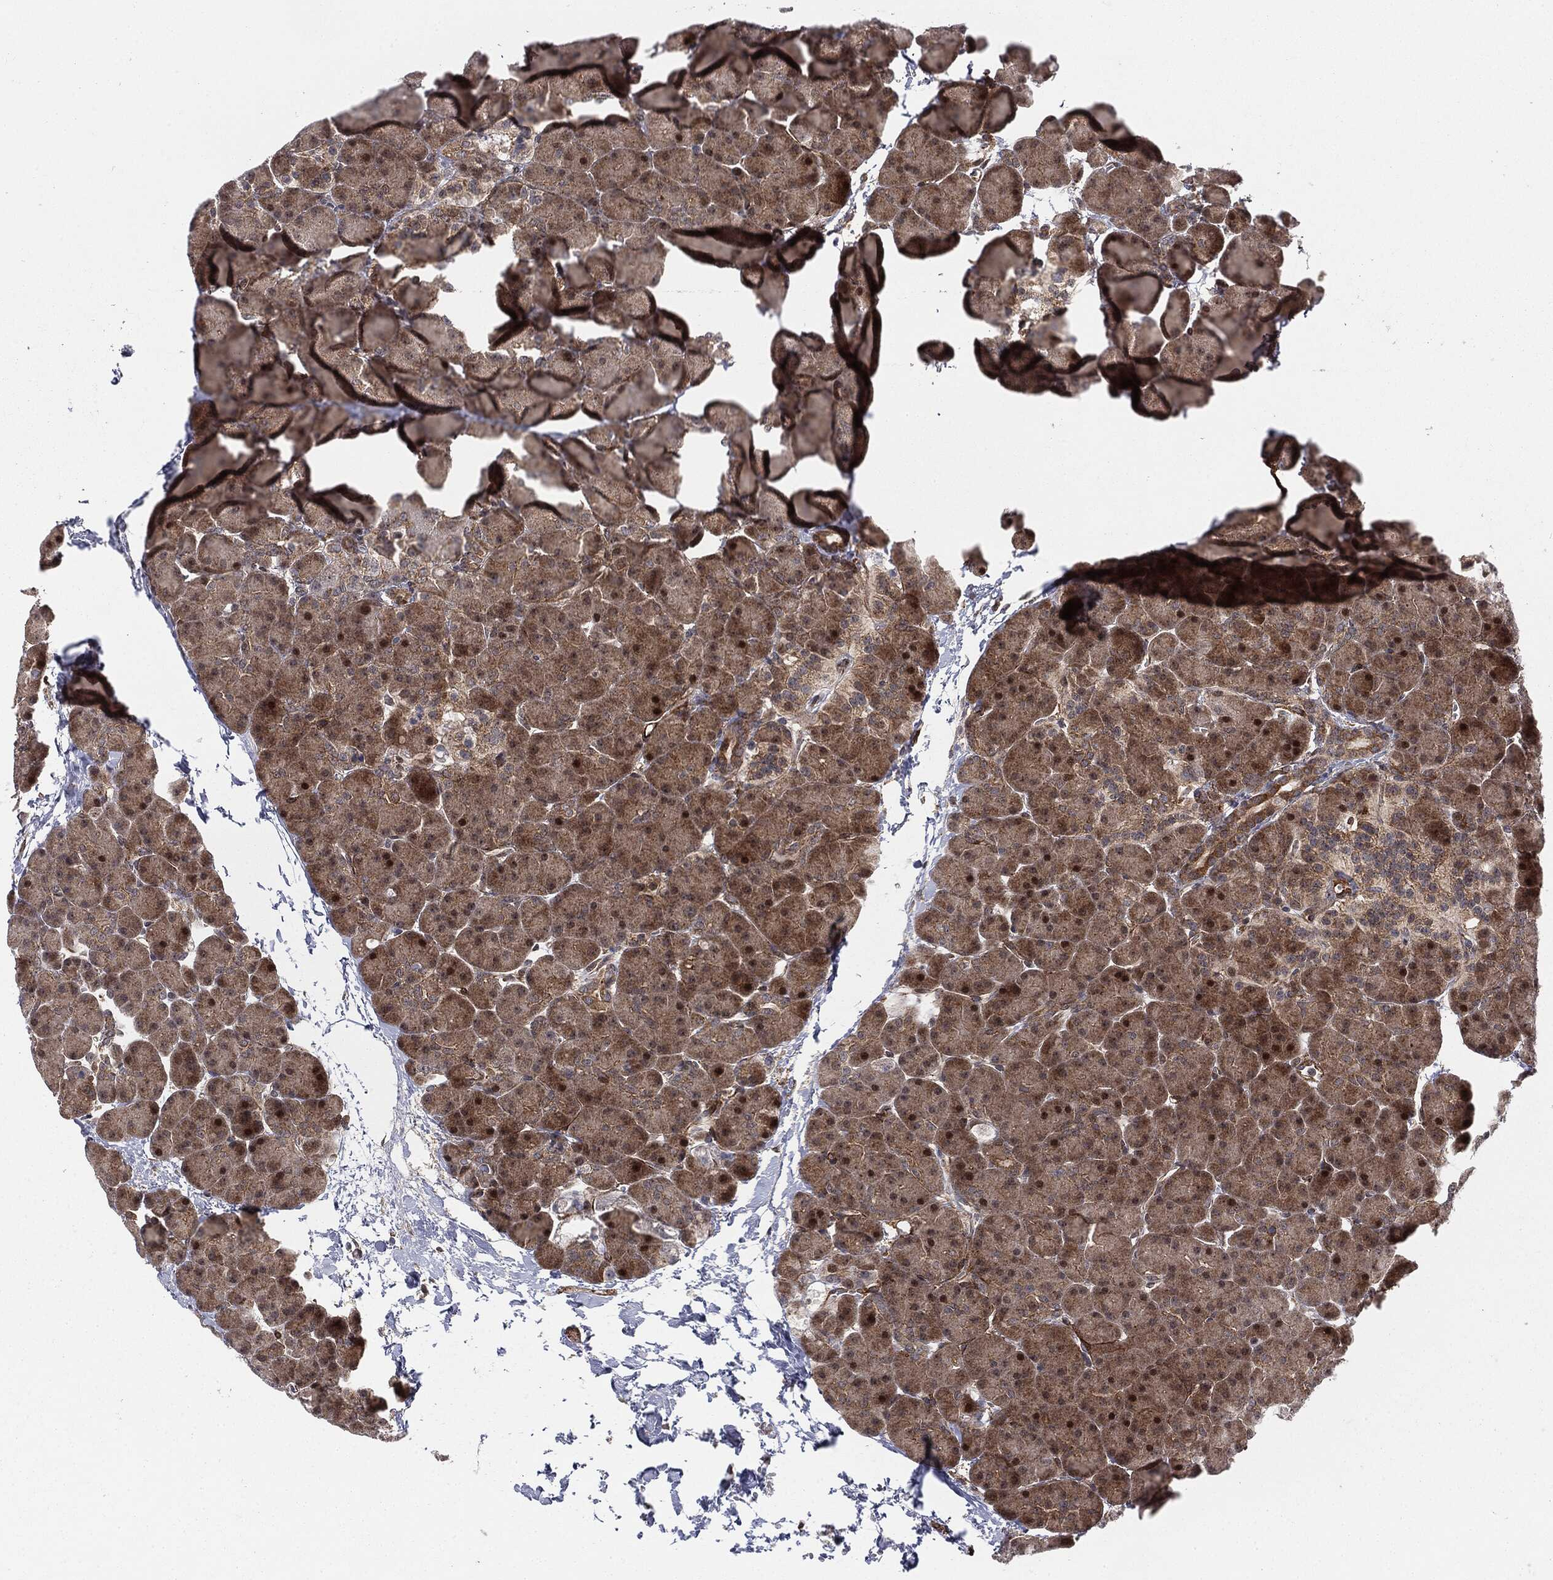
{"staining": {"intensity": "moderate", "quantity": ">75%", "location": "cytoplasmic/membranous"}, "tissue": "pancreas", "cell_type": "Exocrine glandular cells", "image_type": "normal", "snomed": [{"axis": "morphology", "description": "Normal tissue, NOS"}, {"axis": "topography", "description": "Pancreas"}], "caption": "Immunohistochemical staining of normal pancreas shows medium levels of moderate cytoplasmic/membranous positivity in approximately >75% of exocrine glandular cells. The protein is shown in brown color, while the nuclei are stained blue.", "gene": "PTEN", "patient": {"sex": "female", "age": 44}}